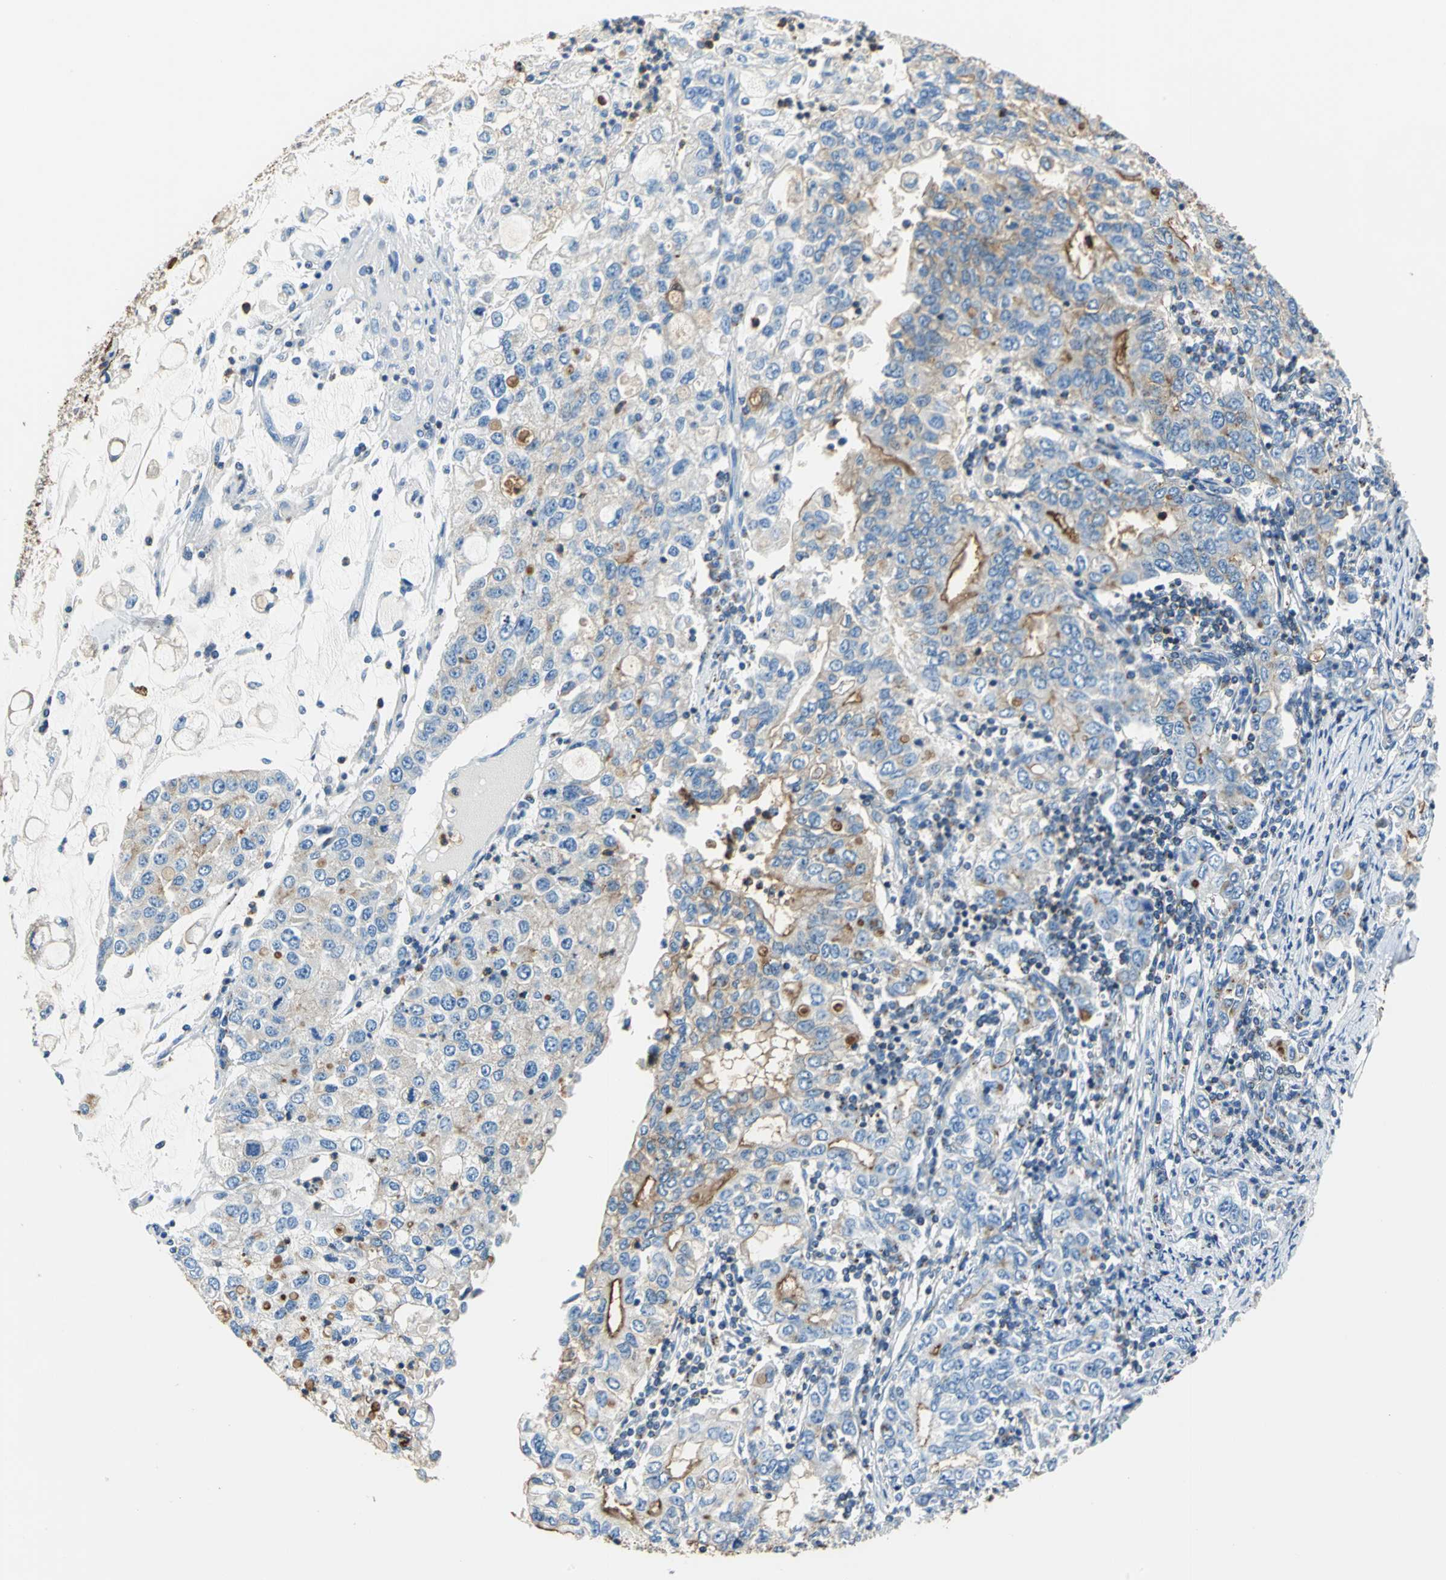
{"staining": {"intensity": "moderate", "quantity": "25%-75%", "location": "cytoplasmic/membranous"}, "tissue": "stomach cancer", "cell_type": "Tumor cells", "image_type": "cancer", "snomed": [{"axis": "morphology", "description": "Adenocarcinoma, NOS"}, {"axis": "topography", "description": "Stomach, lower"}], "caption": "Protein expression analysis of human stomach cancer reveals moderate cytoplasmic/membranous expression in about 25%-75% of tumor cells.", "gene": "SEPTIN6", "patient": {"sex": "female", "age": 72}}